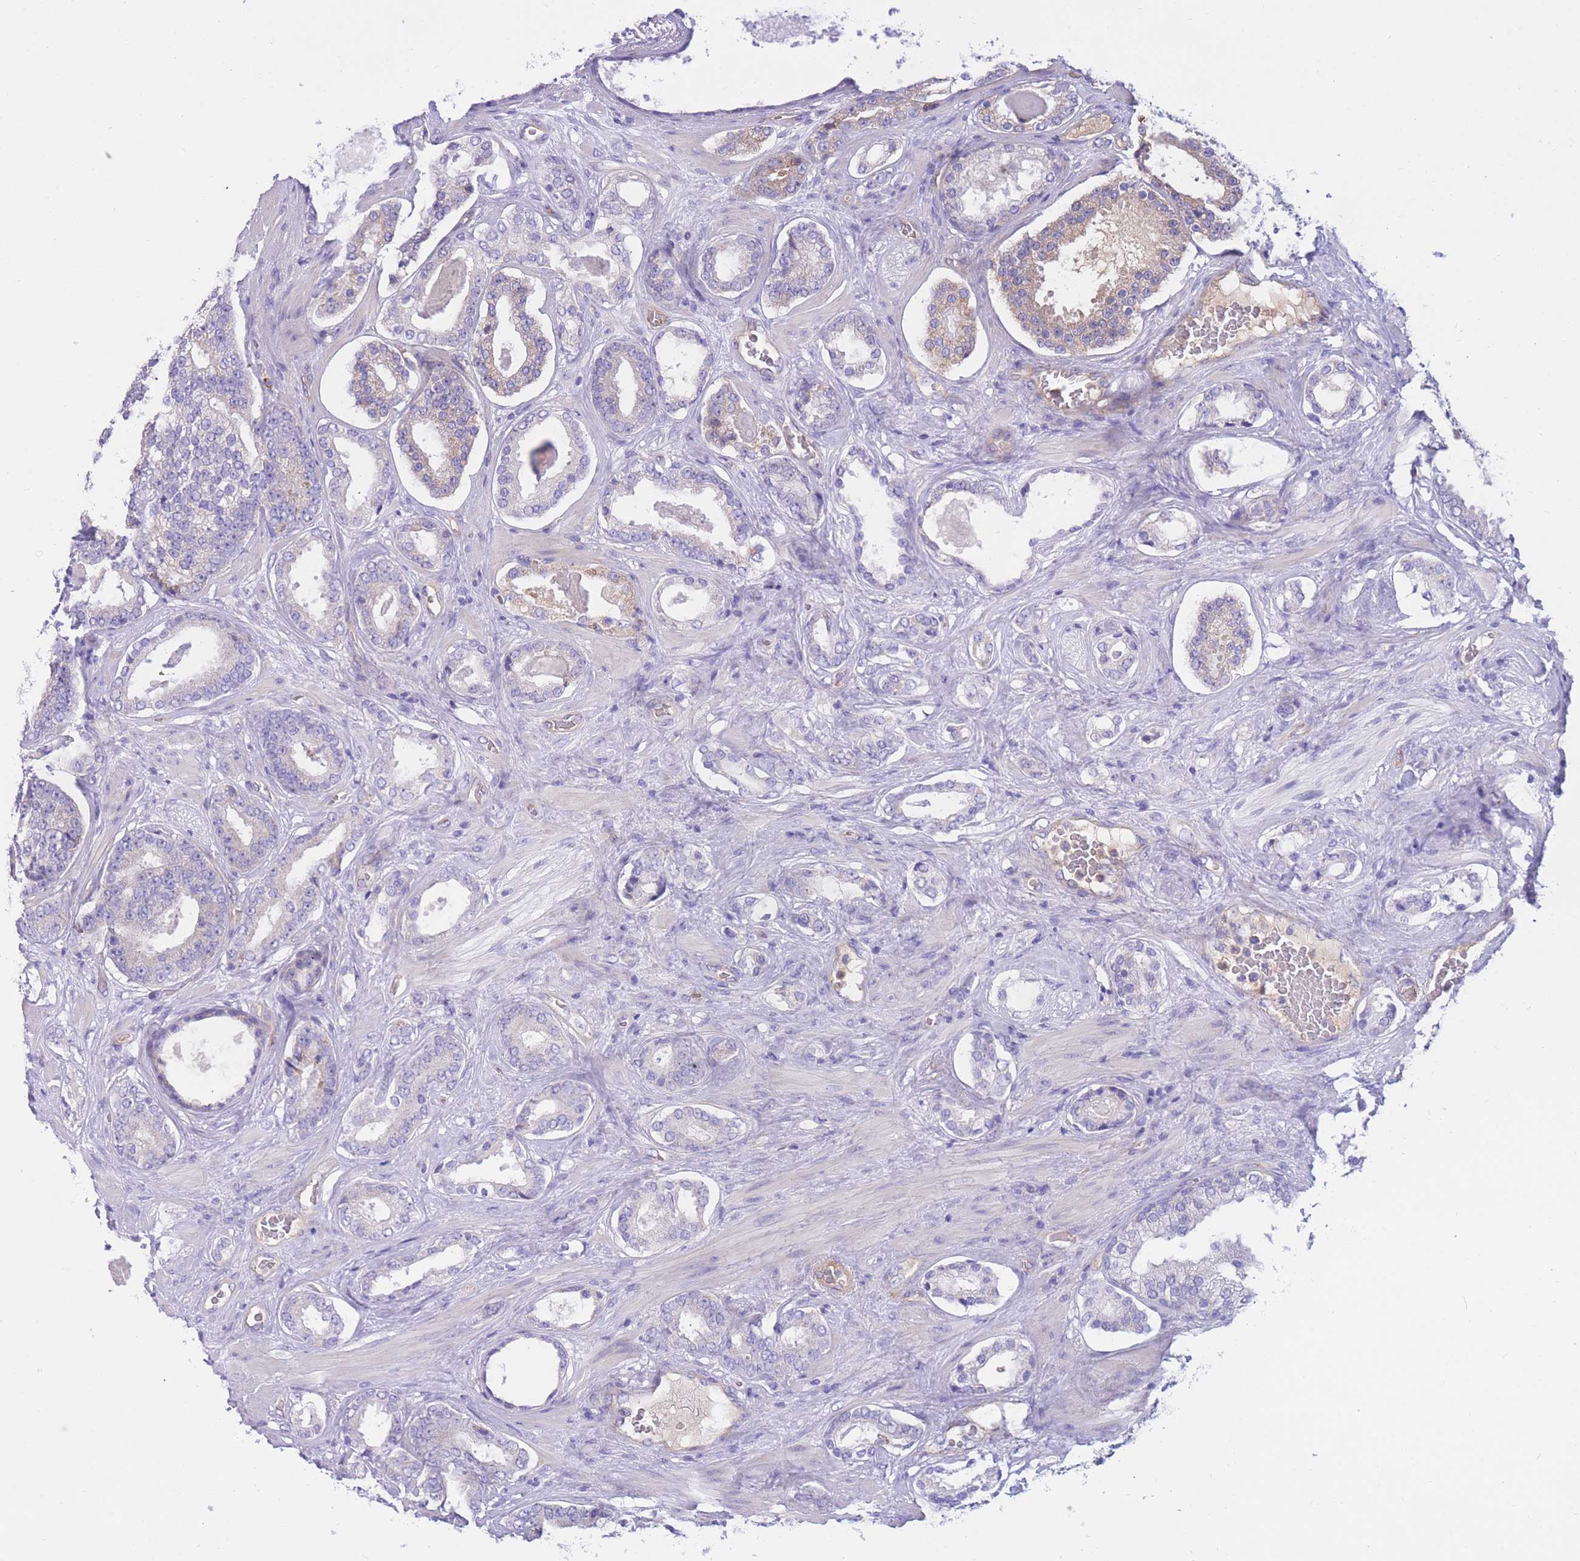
{"staining": {"intensity": "negative", "quantity": "none", "location": "none"}, "tissue": "prostate cancer", "cell_type": "Tumor cells", "image_type": "cancer", "snomed": [{"axis": "morphology", "description": "Adenocarcinoma, High grade"}, {"axis": "topography", "description": "Prostate"}], "caption": "Tumor cells show no significant positivity in prostate cancer.", "gene": "SULT1A1", "patient": {"sex": "male", "age": 60}}